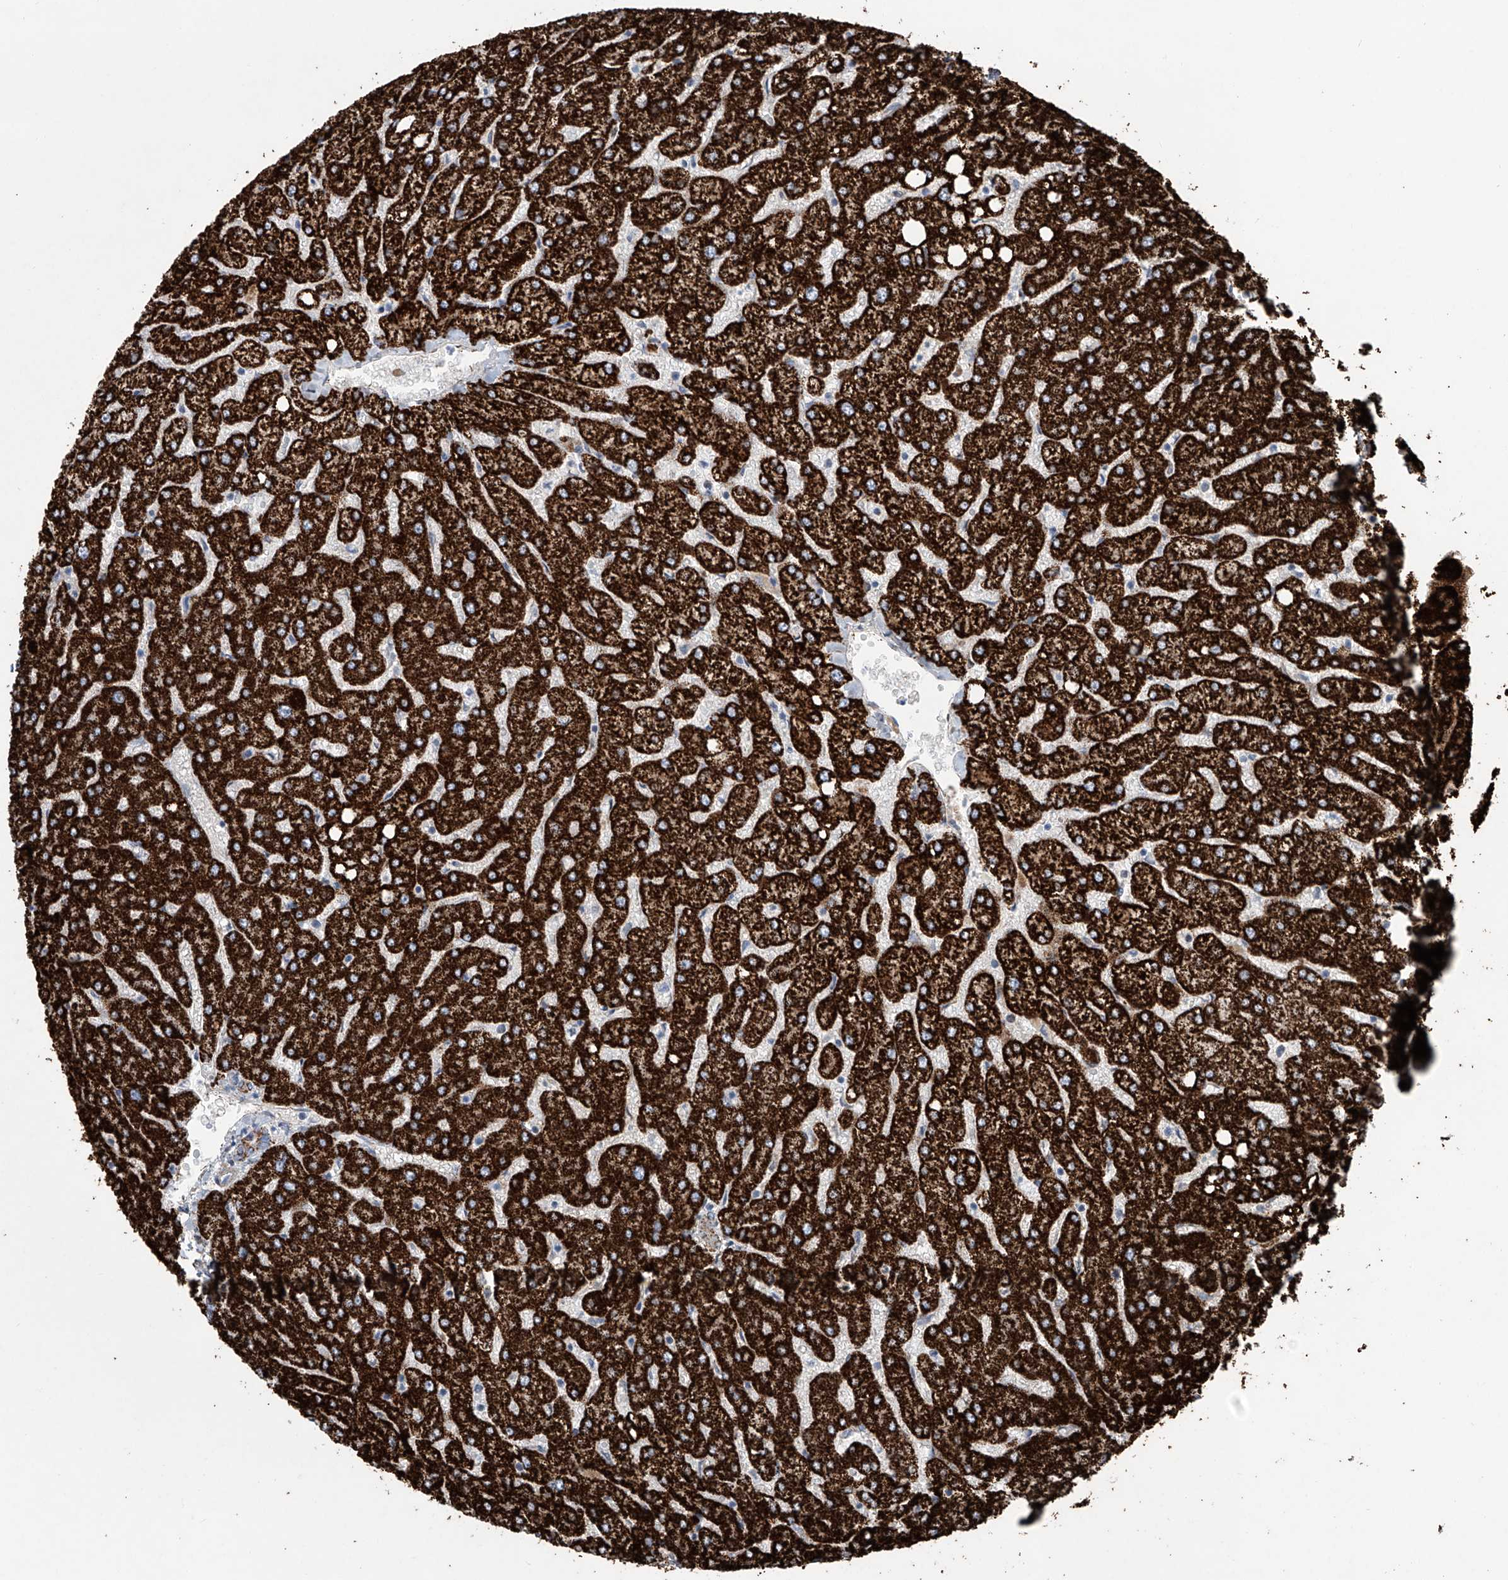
{"staining": {"intensity": "moderate", "quantity": ">75%", "location": "cytoplasmic/membranous"}, "tissue": "liver", "cell_type": "Cholangiocytes", "image_type": "normal", "snomed": [{"axis": "morphology", "description": "Normal tissue, NOS"}, {"axis": "topography", "description": "Liver"}], "caption": "The micrograph displays staining of normal liver, revealing moderate cytoplasmic/membranous protein expression (brown color) within cholangiocytes.", "gene": "ALDH6A1", "patient": {"sex": "female", "age": 54}}